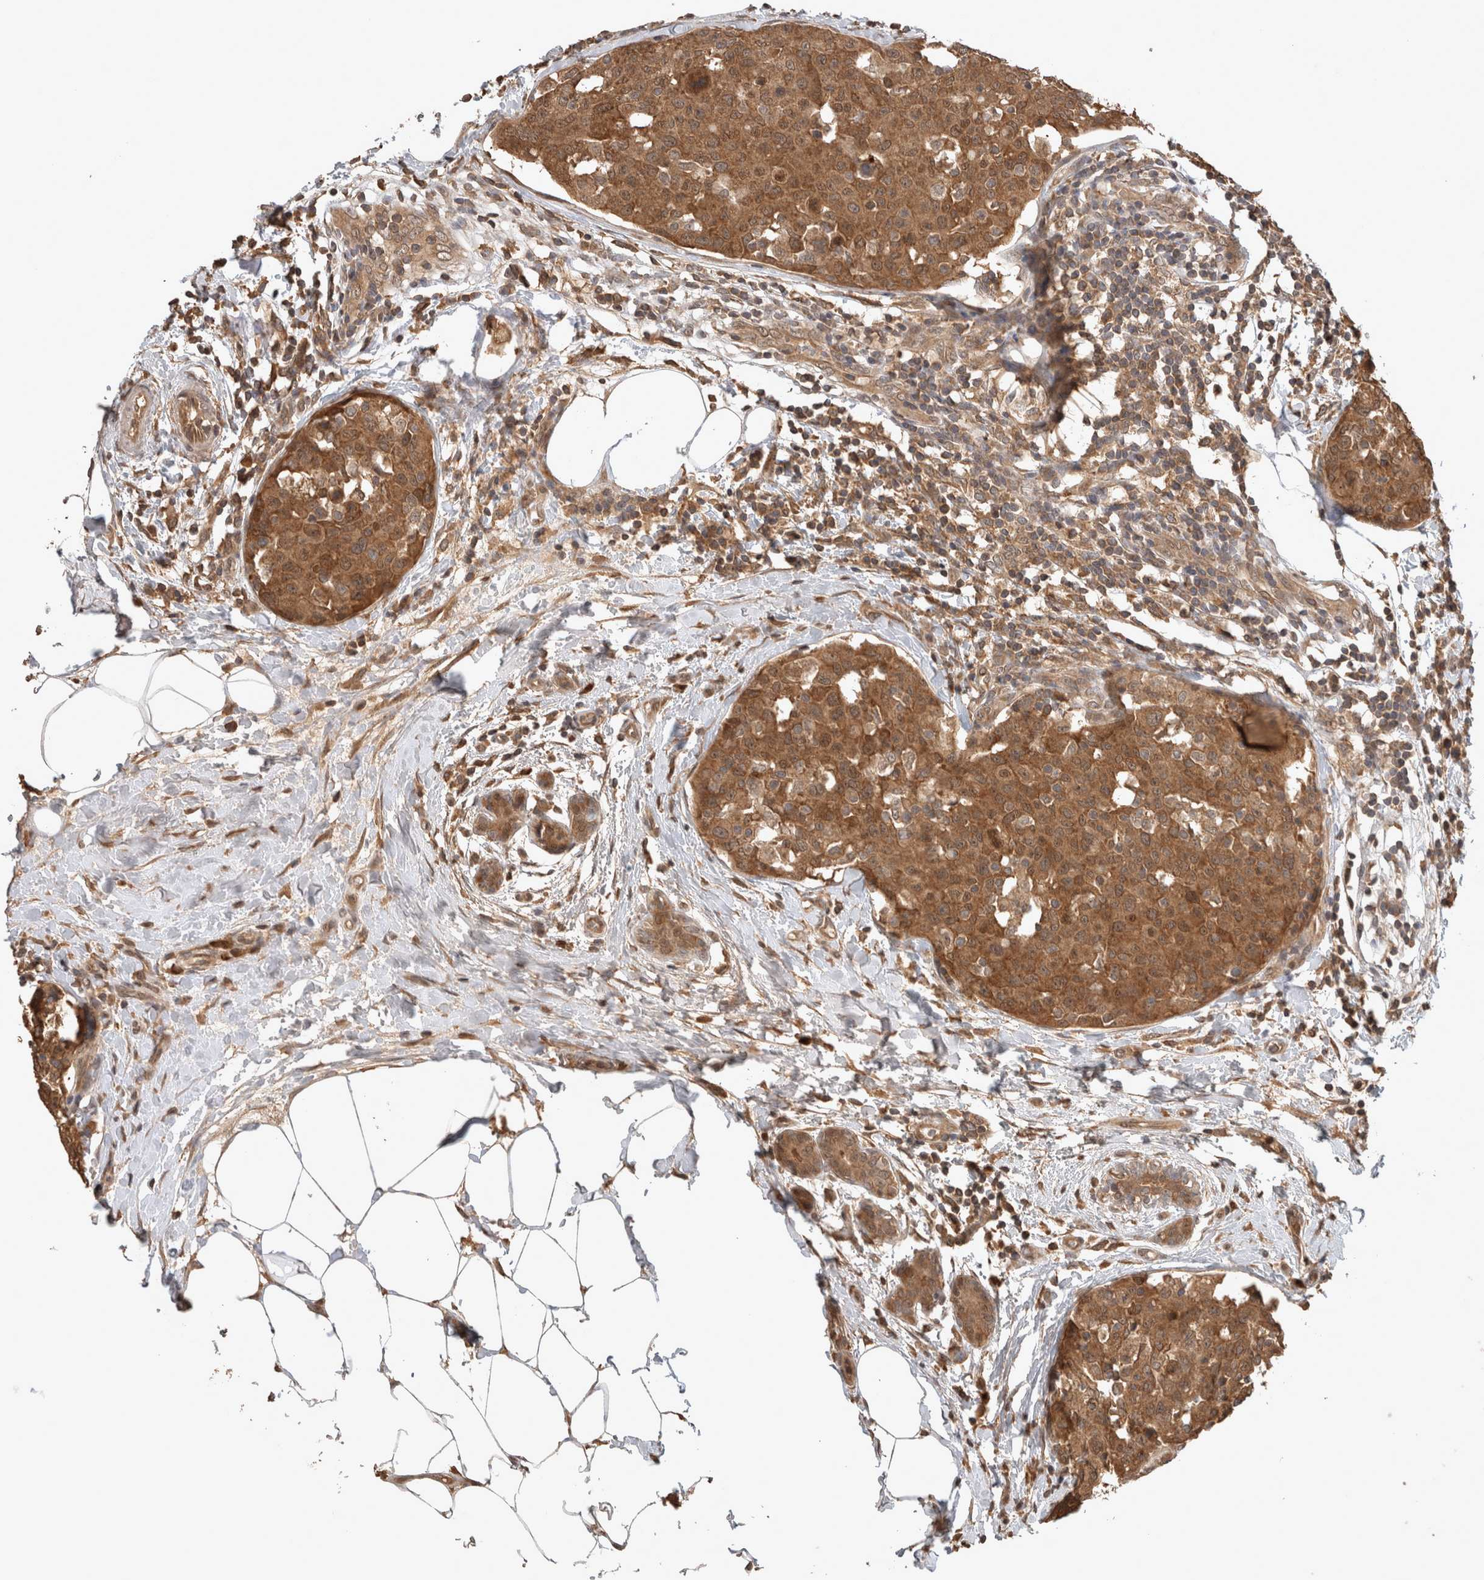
{"staining": {"intensity": "moderate", "quantity": ">75%", "location": "cytoplasmic/membranous"}, "tissue": "breast cancer", "cell_type": "Tumor cells", "image_type": "cancer", "snomed": [{"axis": "morphology", "description": "Normal tissue, NOS"}, {"axis": "morphology", "description": "Duct carcinoma"}, {"axis": "topography", "description": "Breast"}], "caption": "Protein staining of infiltrating ductal carcinoma (breast) tissue demonstrates moderate cytoplasmic/membranous staining in about >75% of tumor cells.", "gene": "OTUD7B", "patient": {"sex": "female", "age": 37}}